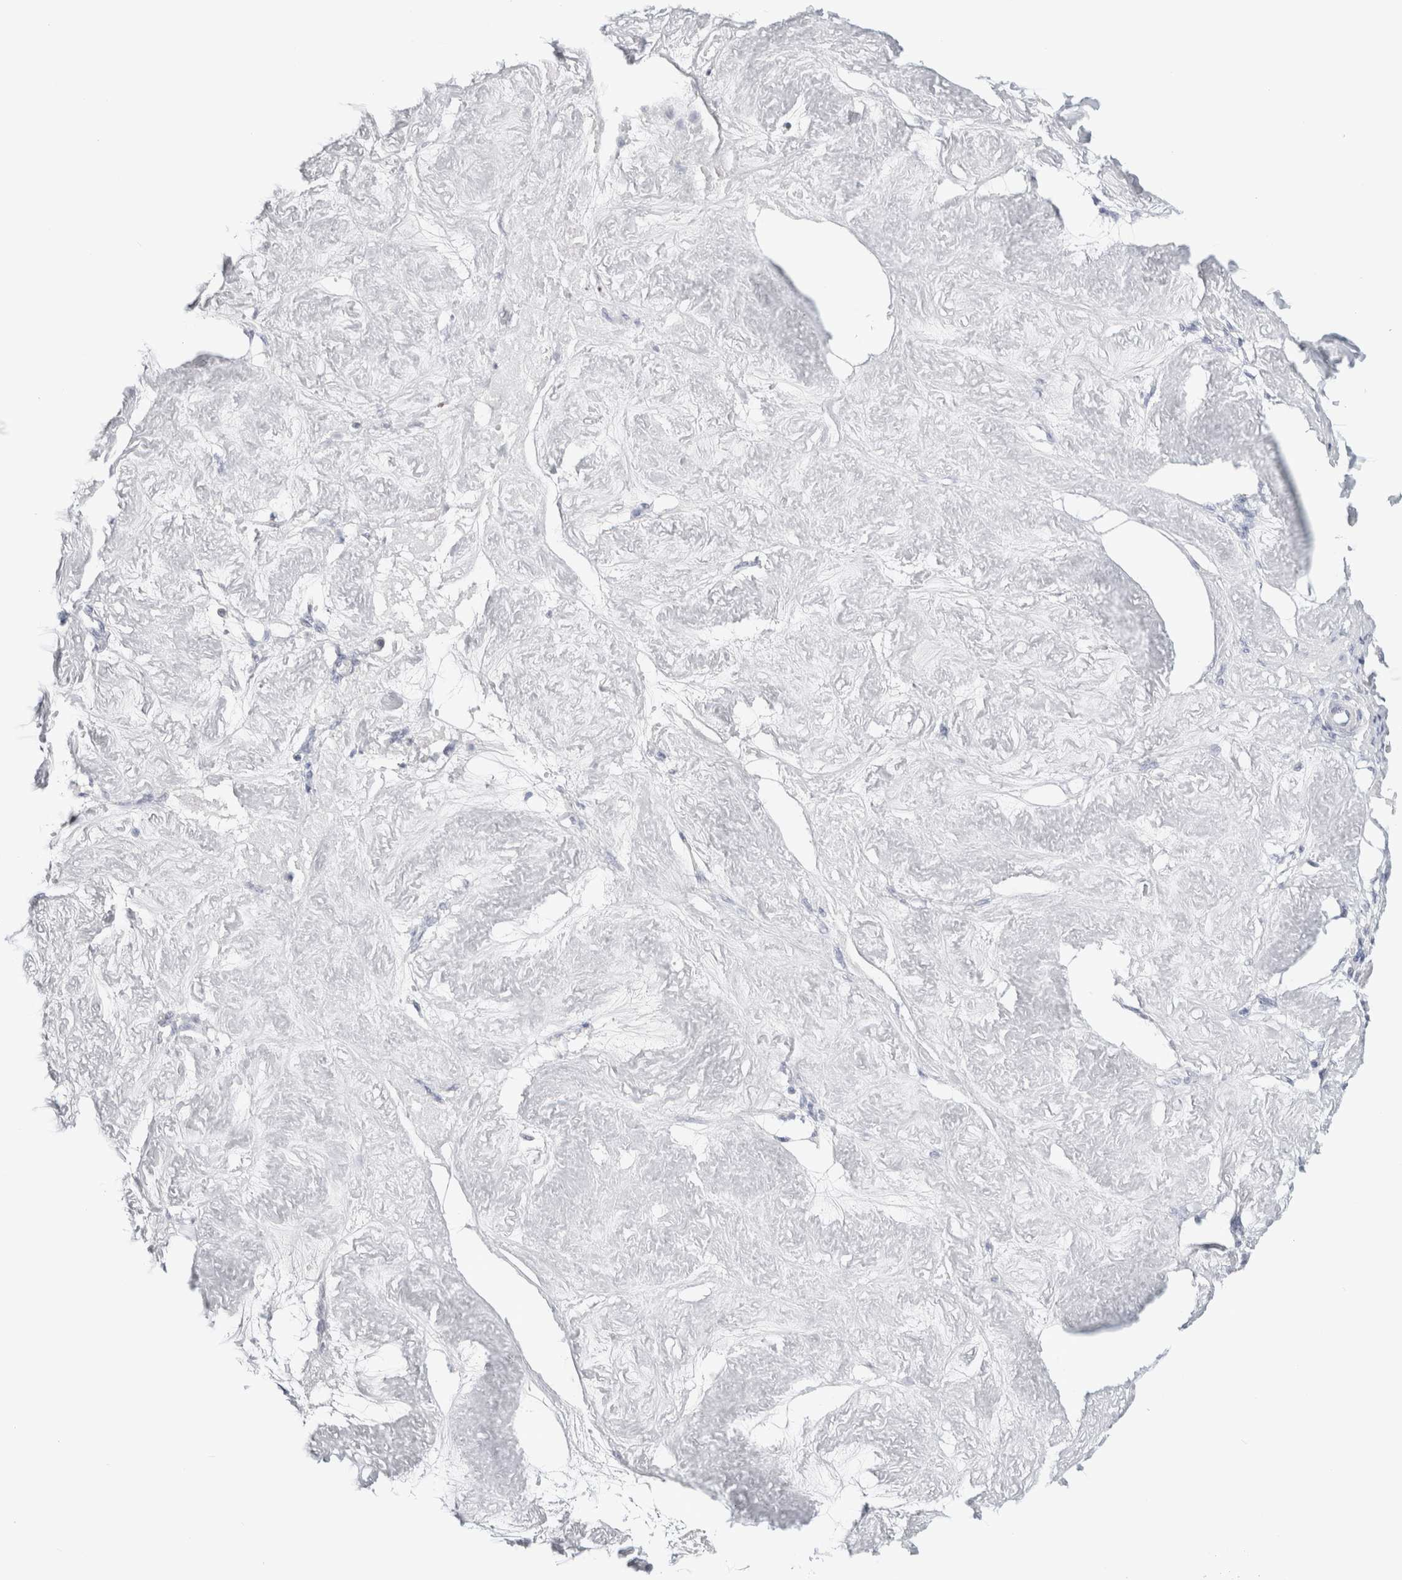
{"staining": {"intensity": "negative", "quantity": "none", "location": "none"}, "tissue": "adipose tissue", "cell_type": "Adipocytes", "image_type": "normal", "snomed": [{"axis": "morphology", "description": "Normal tissue, NOS"}, {"axis": "topography", "description": "Vascular tissue"}, {"axis": "topography", "description": "Fallopian tube"}, {"axis": "topography", "description": "Ovary"}], "caption": "The histopathology image shows no staining of adipocytes in unremarkable adipose tissue.", "gene": "FAHD1", "patient": {"sex": "female", "age": 67}}